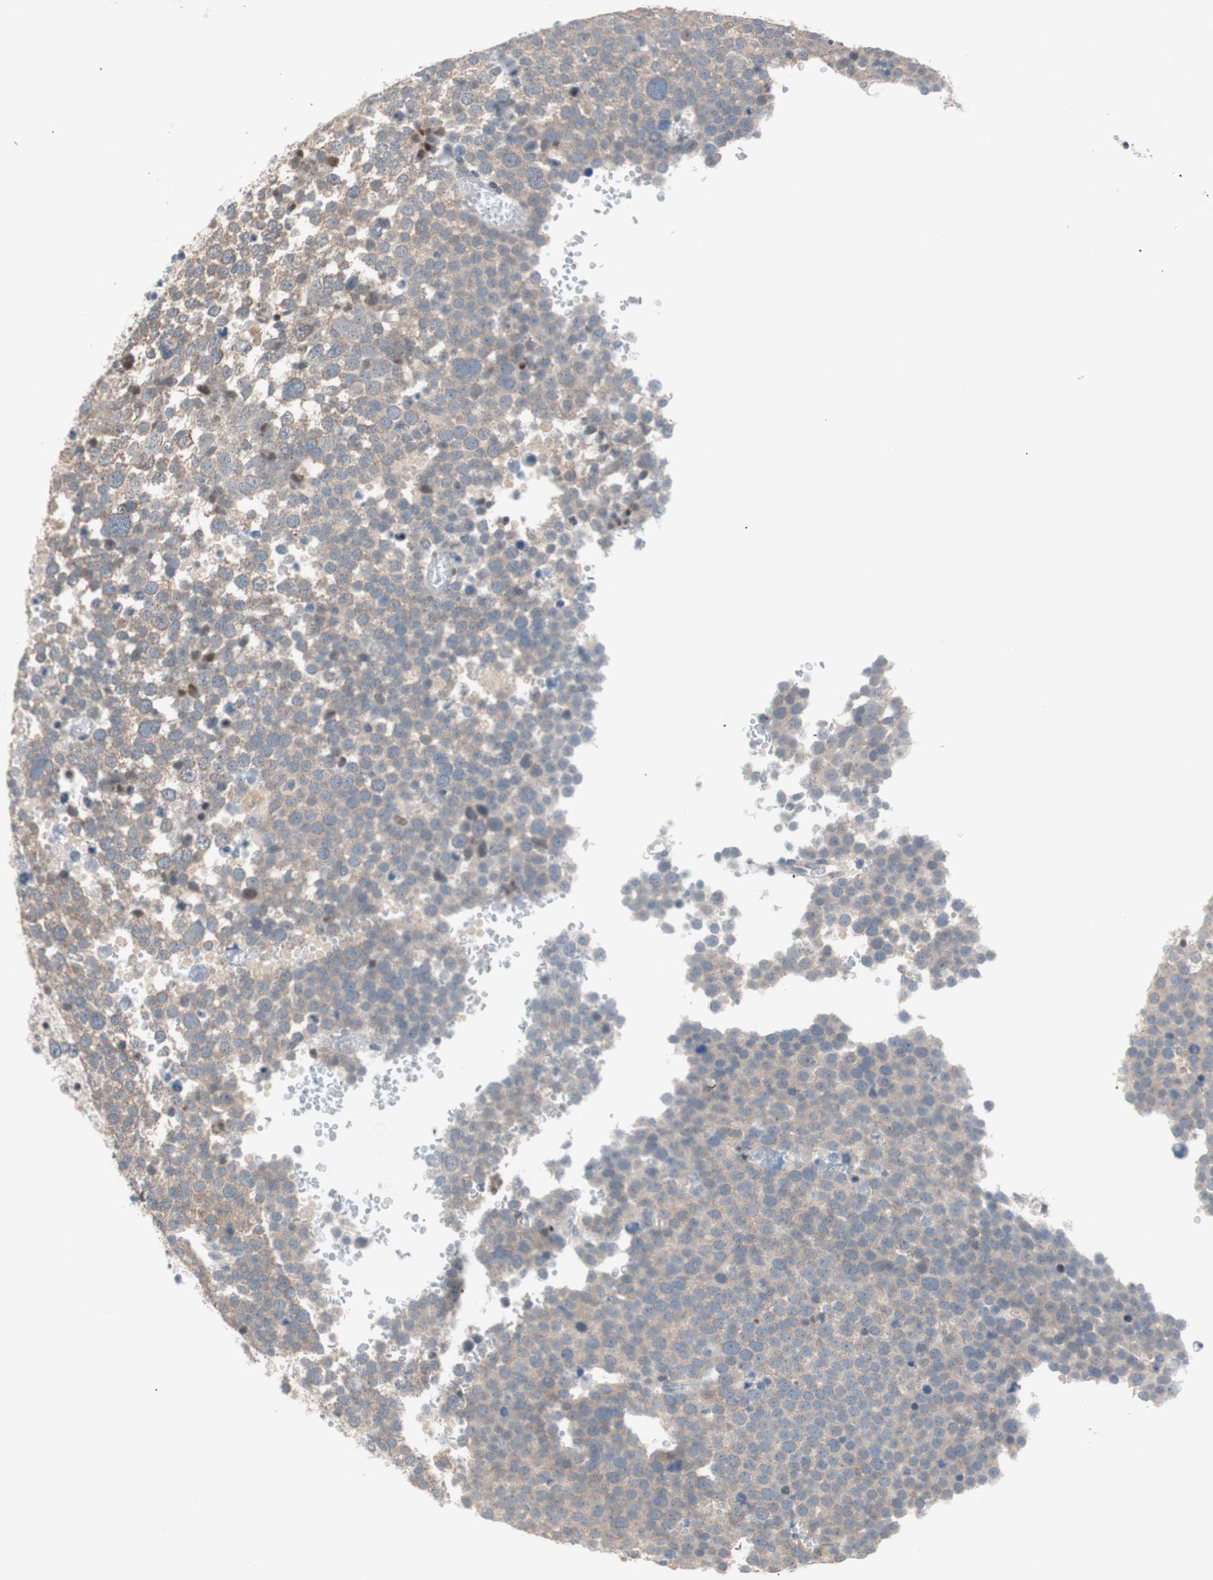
{"staining": {"intensity": "weak", "quantity": "<25%", "location": "cytoplasmic/membranous"}, "tissue": "testis cancer", "cell_type": "Tumor cells", "image_type": "cancer", "snomed": [{"axis": "morphology", "description": "Seminoma, NOS"}, {"axis": "topography", "description": "Testis"}], "caption": "An immunohistochemistry (IHC) micrograph of testis cancer (seminoma) is shown. There is no staining in tumor cells of testis cancer (seminoma).", "gene": "POLH", "patient": {"sex": "male", "age": 71}}